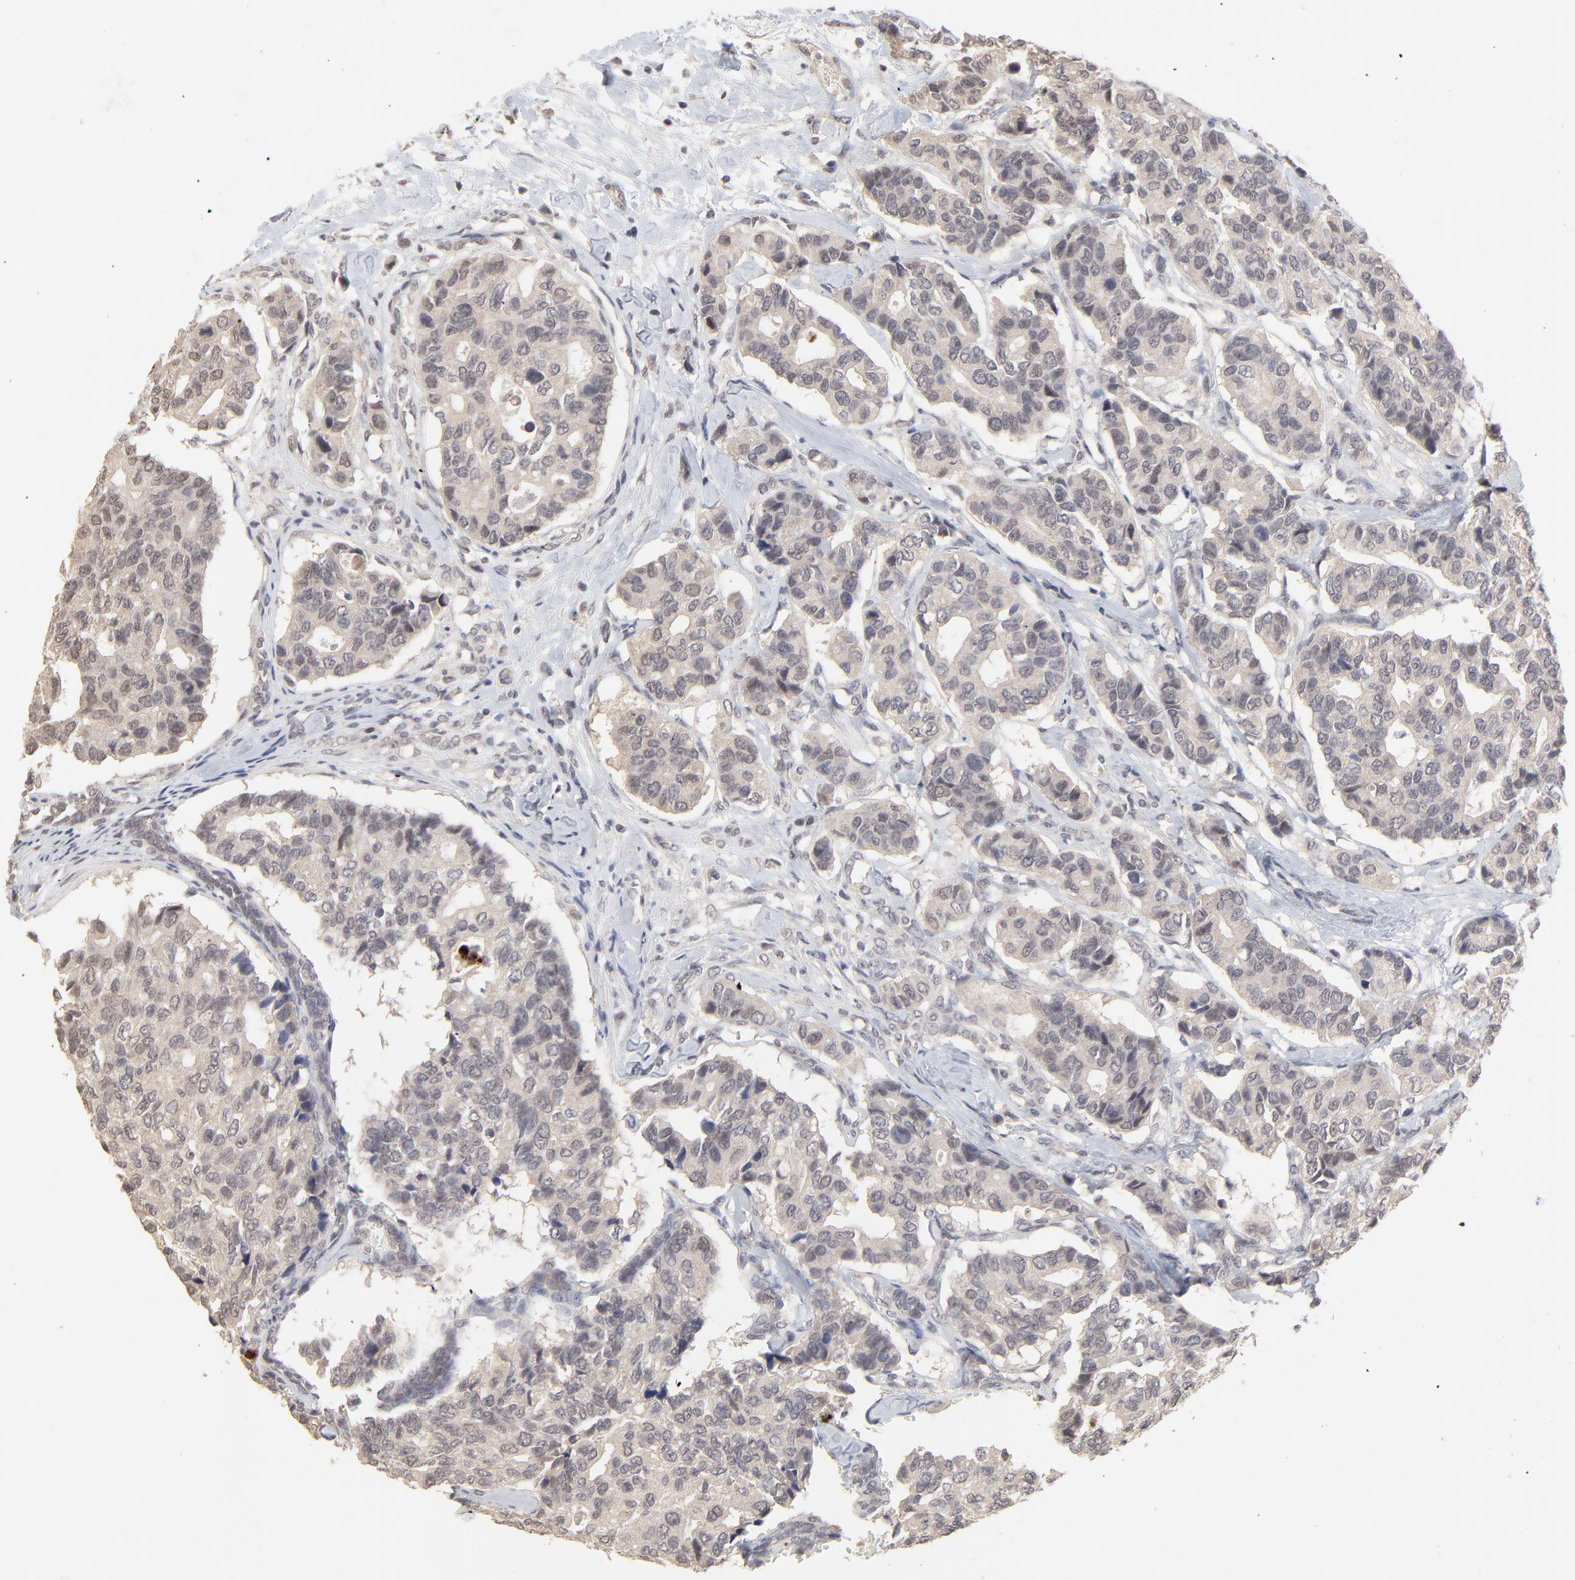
{"staining": {"intensity": "weak", "quantity": ">75%", "location": "cytoplasmic/membranous"}, "tissue": "breast cancer", "cell_type": "Tumor cells", "image_type": "cancer", "snomed": [{"axis": "morphology", "description": "Duct carcinoma"}, {"axis": "topography", "description": "Breast"}], "caption": "Breast invasive ductal carcinoma stained for a protein reveals weak cytoplasmic/membranous positivity in tumor cells.", "gene": "FAM199X", "patient": {"sex": "female", "age": 69}}